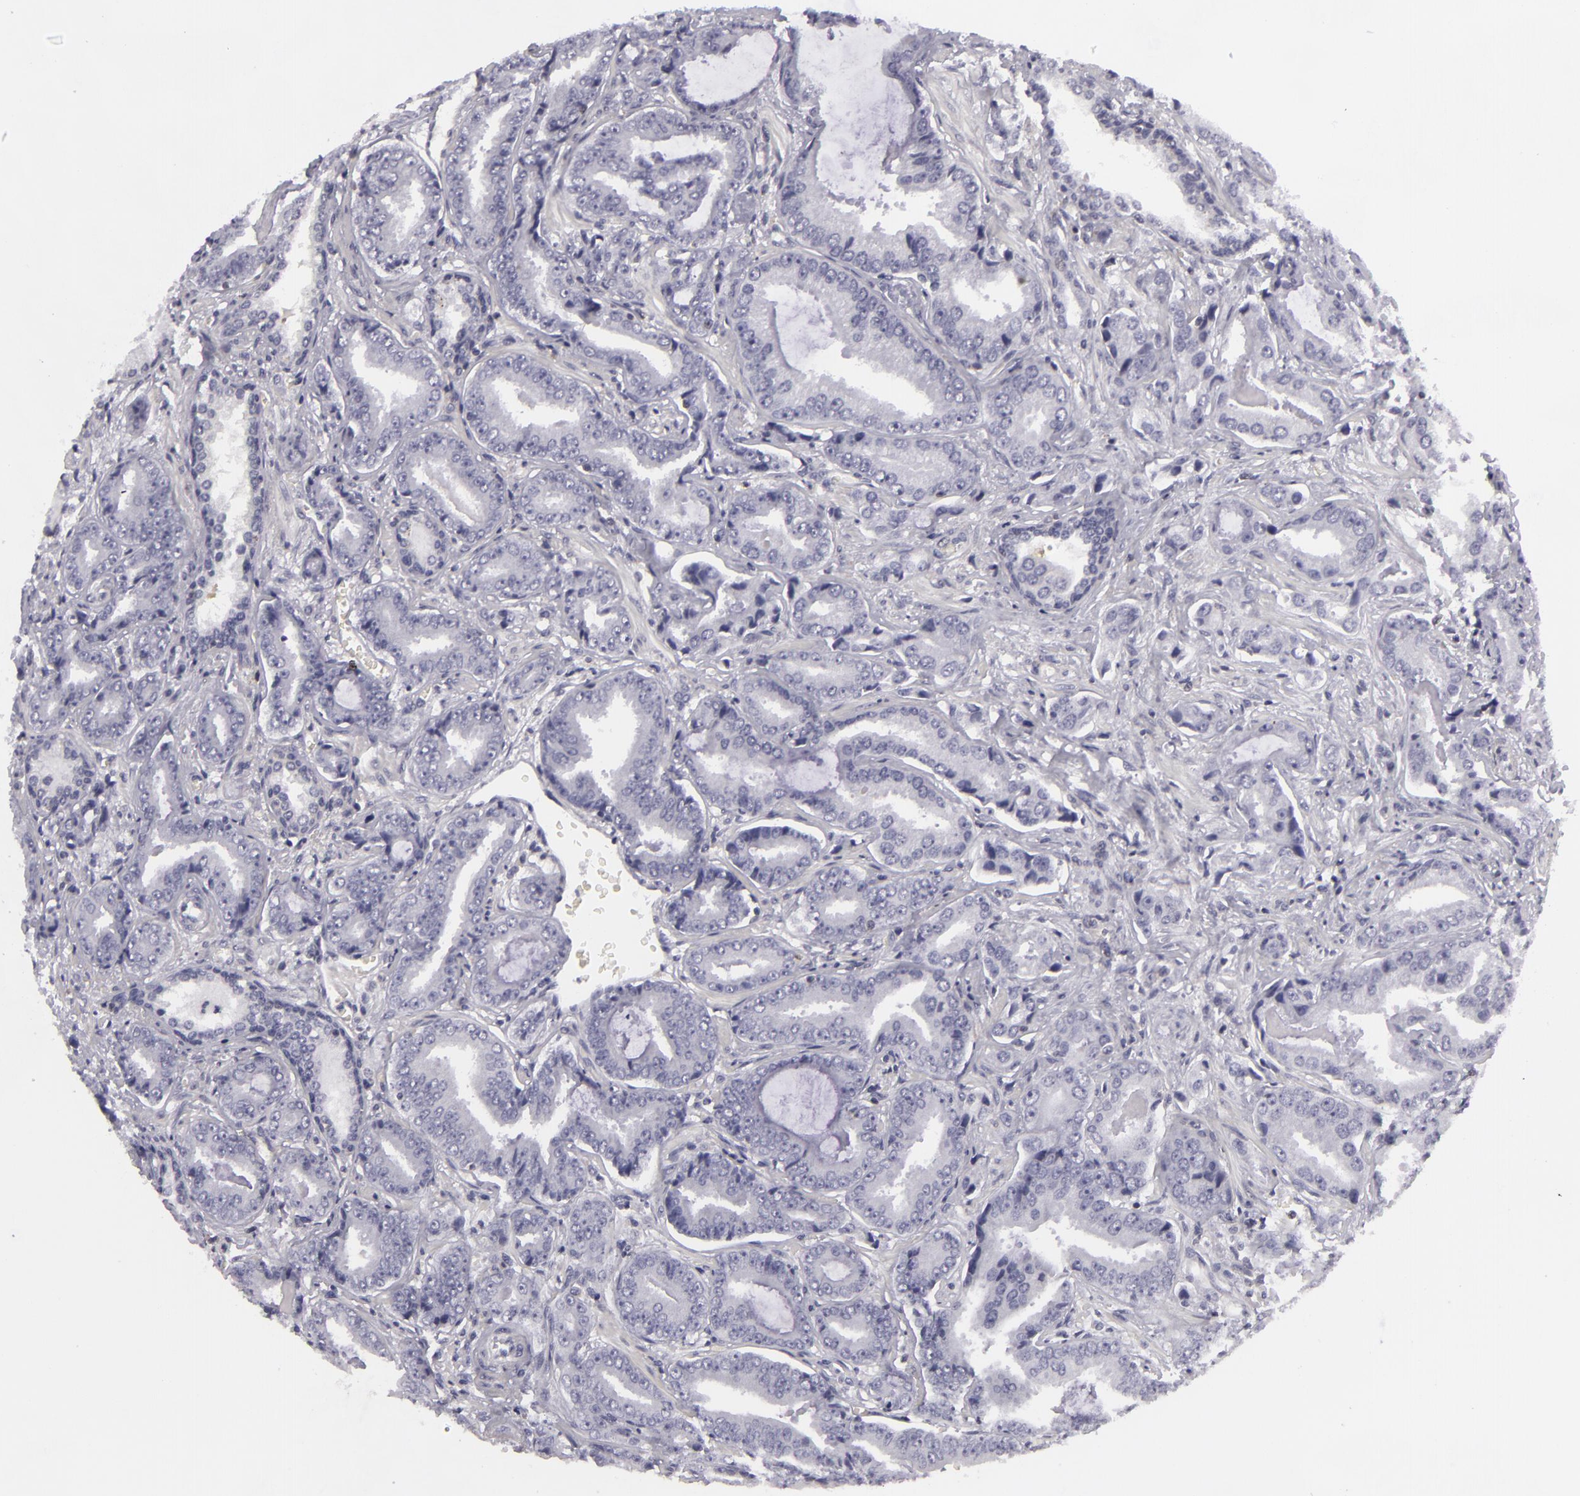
{"staining": {"intensity": "negative", "quantity": "none", "location": "none"}, "tissue": "prostate cancer", "cell_type": "Tumor cells", "image_type": "cancer", "snomed": [{"axis": "morphology", "description": "Adenocarcinoma, Low grade"}, {"axis": "topography", "description": "Prostate"}], "caption": "Adenocarcinoma (low-grade) (prostate) was stained to show a protein in brown. There is no significant positivity in tumor cells.", "gene": "KCNAB2", "patient": {"sex": "male", "age": 65}}